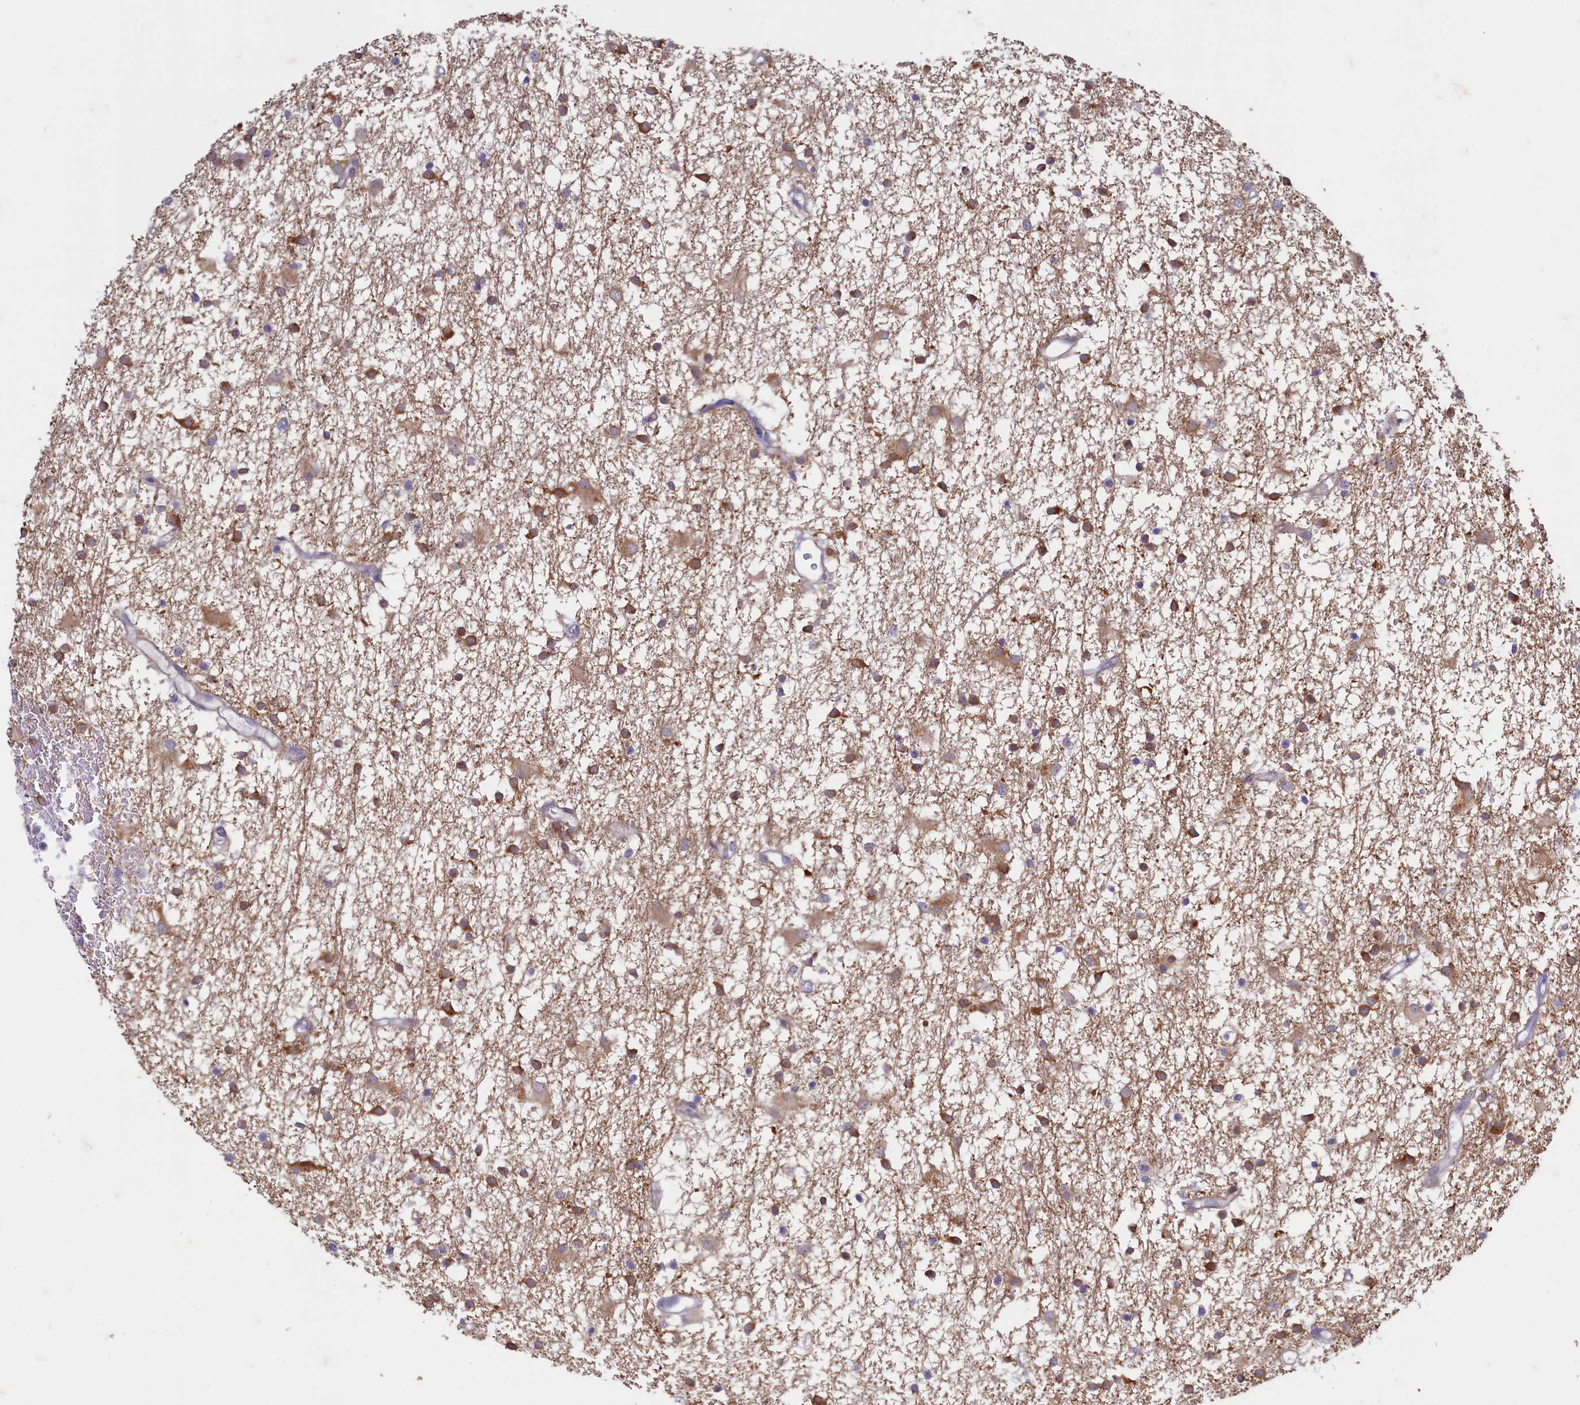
{"staining": {"intensity": "strong", "quantity": "25%-75%", "location": "cytoplasmic/membranous"}, "tissue": "glioma", "cell_type": "Tumor cells", "image_type": "cancer", "snomed": [{"axis": "morphology", "description": "Glioma, malignant, High grade"}, {"axis": "topography", "description": "Brain"}], "caption": "High-power microscopy captured an immunohistochemistry micrograph of malignant glioma (high-grade), revealing strong cytoplasmic/membranous positivity in approximately 25%-75% of tumor cells. The staining is performed using DAB brown chromogen to label protein expression. The nuclei are counter-stained blue using hematoxylin.", "gene": "MAP1LC3A", "patient": {"sex": "male", "age": 77}}